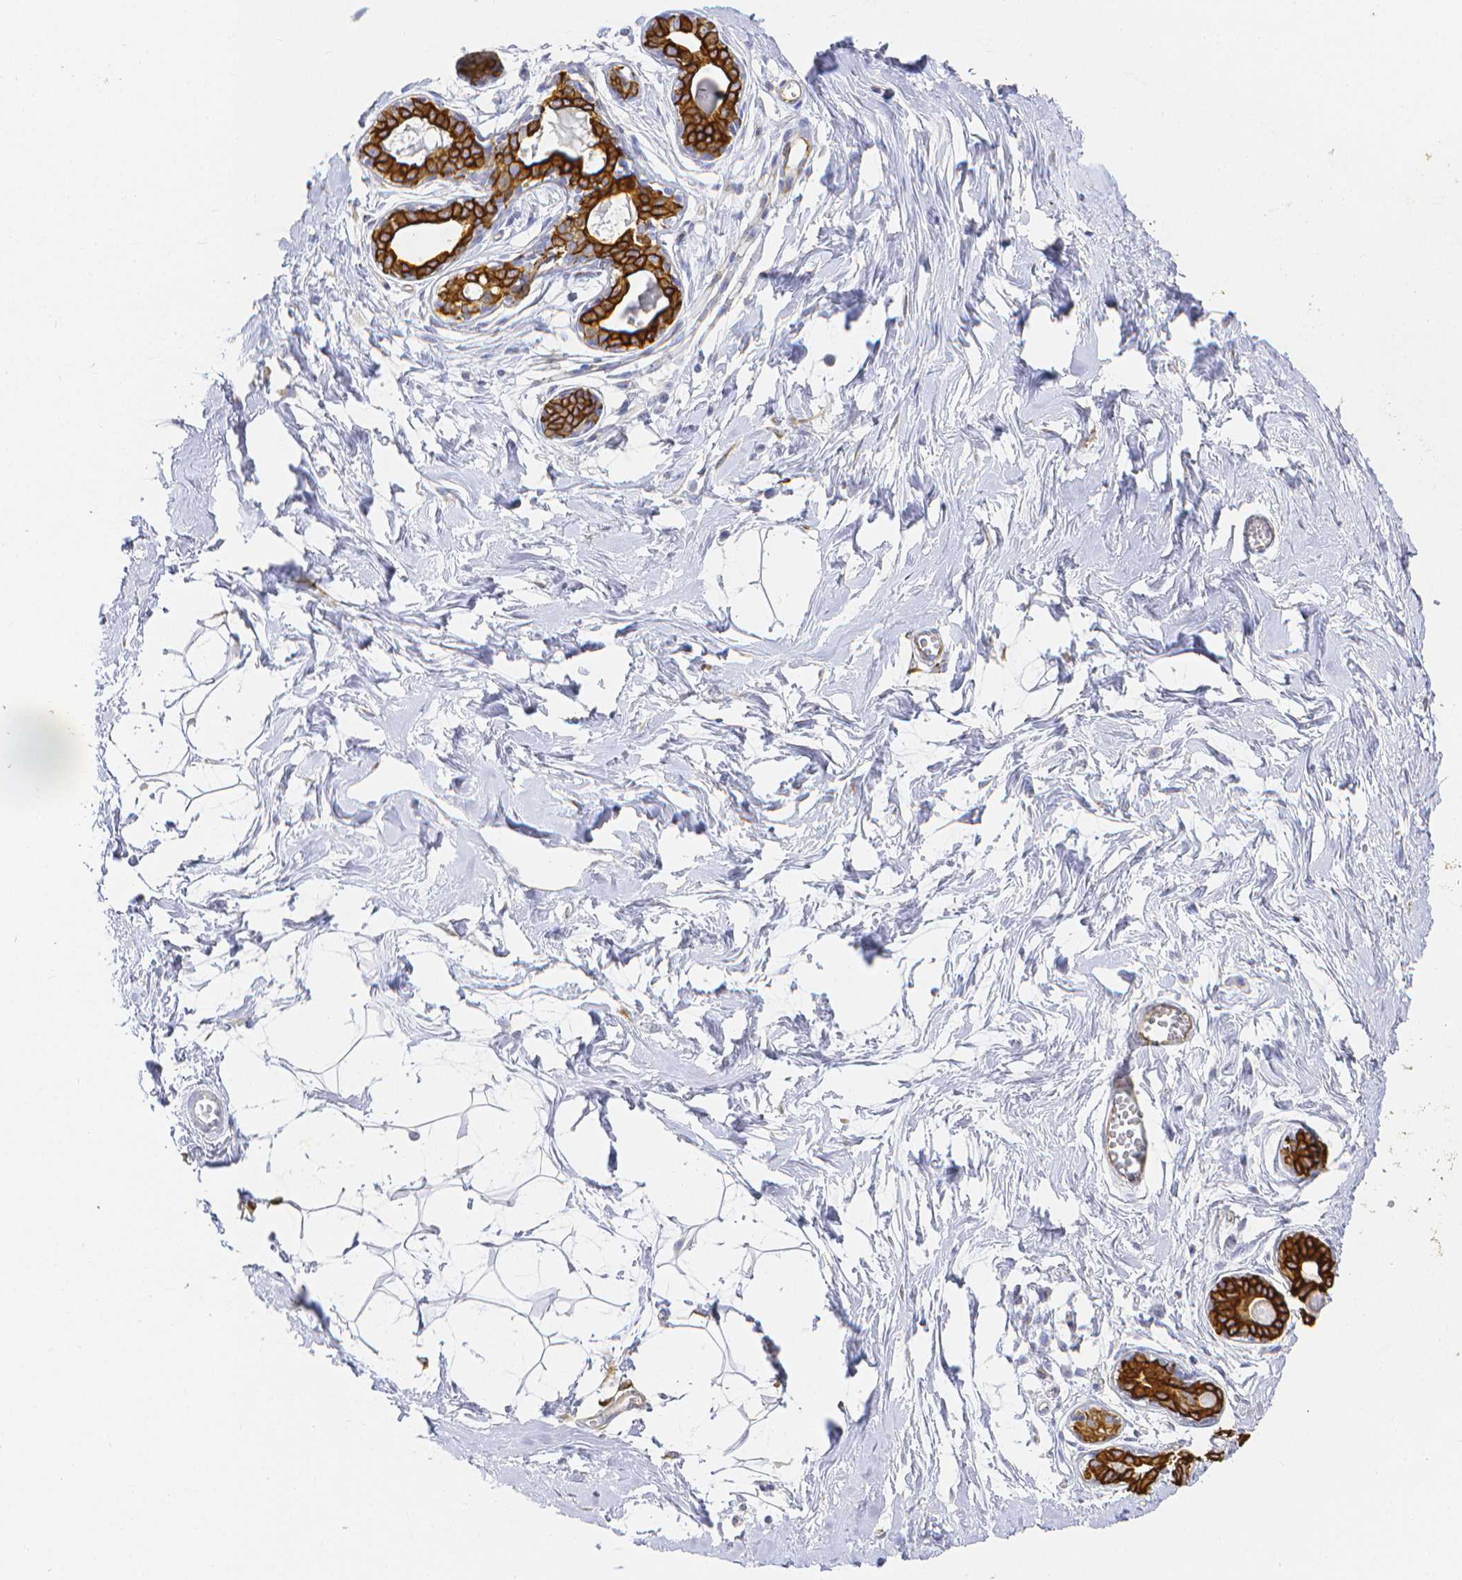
{"staining": {"intensity": "negative", "quantity": "none", "location": "none"}, "tissue": "breast", "cell_type": "Adipocytes", "image_type": "normal", "snomed": [{"axis": "morphology", "description": "Normal tissue, NOS"}, {"axis": "topography", "description": "Breast"}], "caption": "Adipocytes show no significant positivity in unremarkable breast. (DAB (3,3'-diaminobenzidine) IHC, high magnification).", "gene": "SMURF1", "patient": {"sex": "female", "age": 45}}